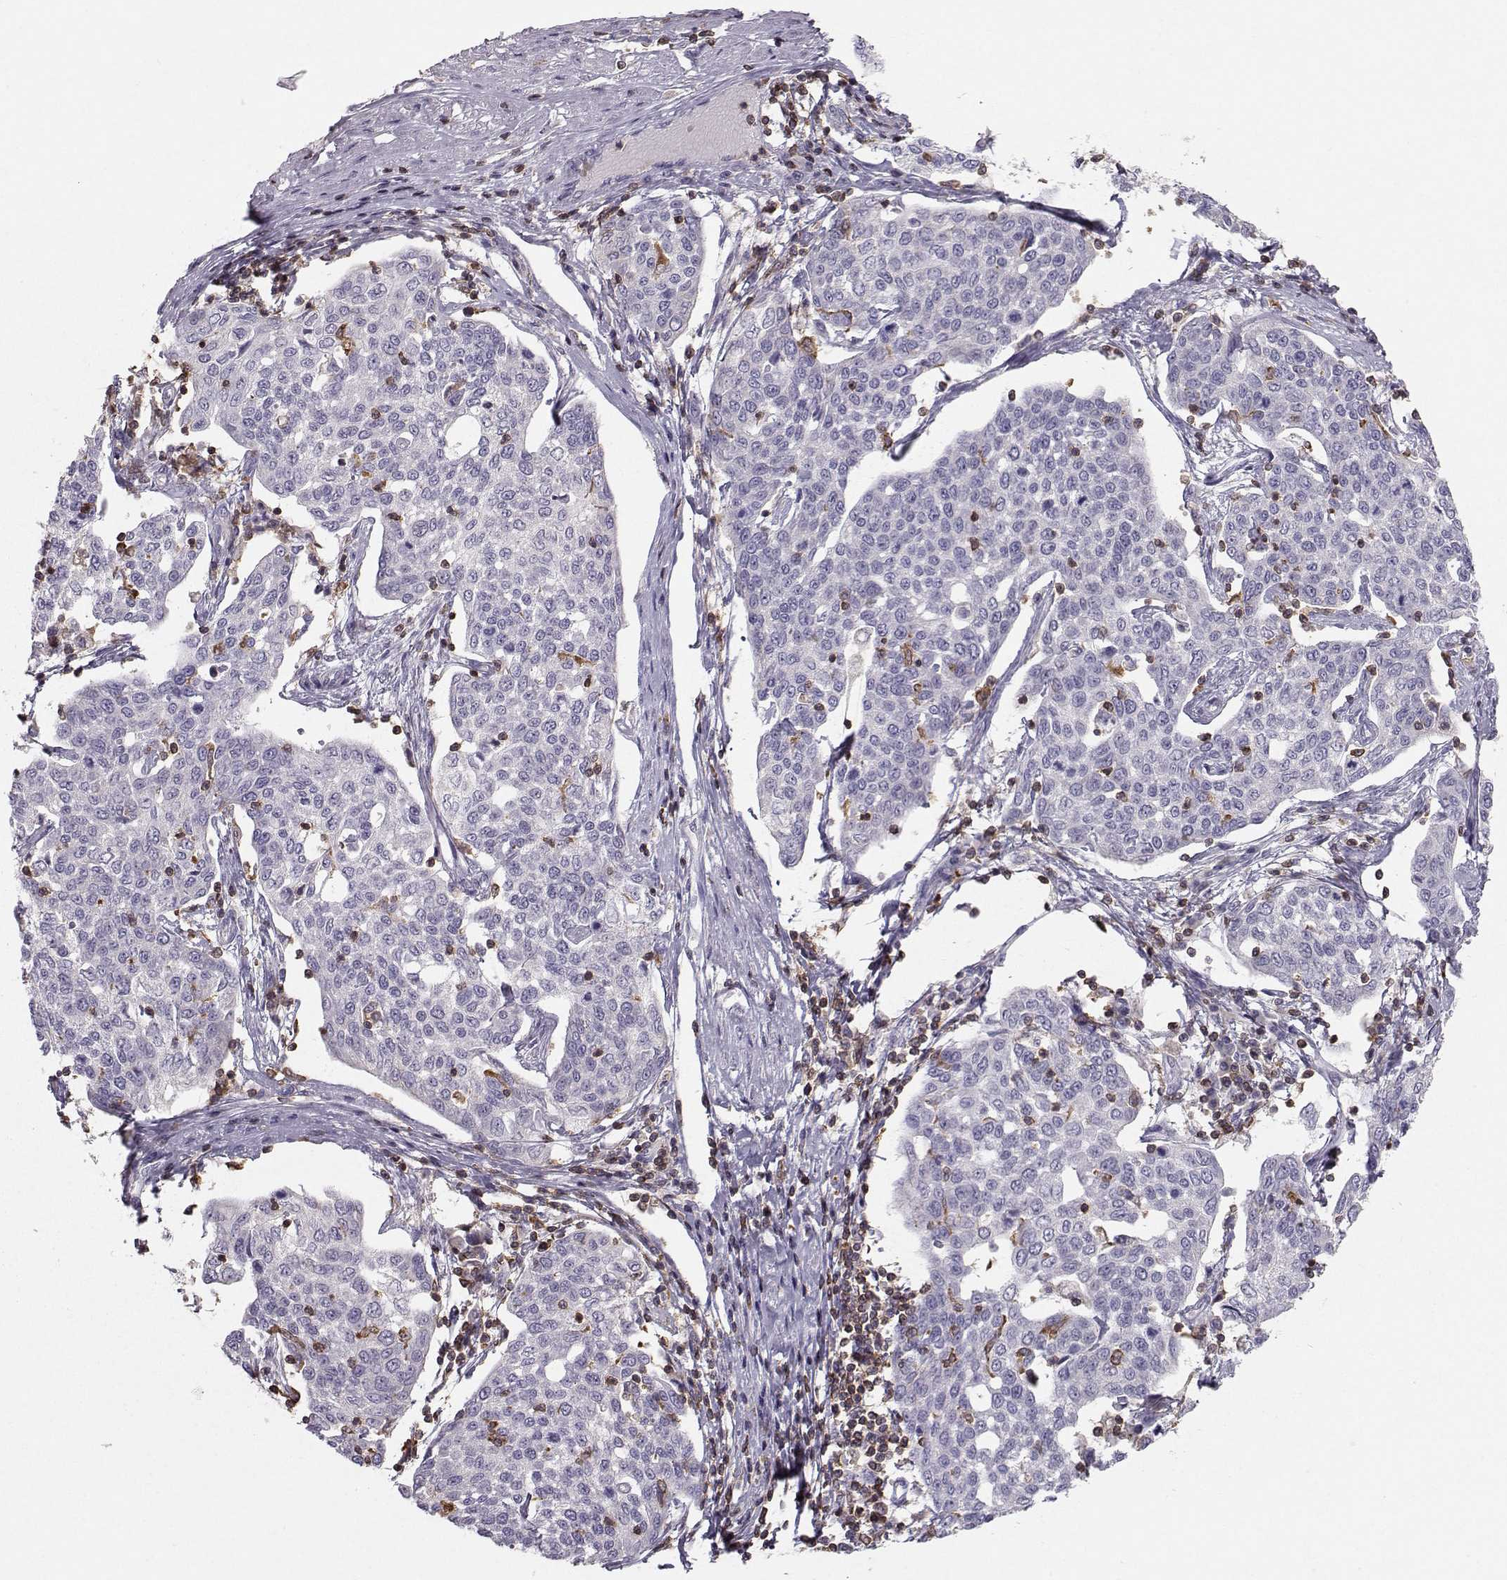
{"staining": {"intensity": "negative", "quantity": "none", "location": "none"}, "tissue": "cervical cancer", "cell_type": "Tumor cells", "image_type": "cancer", "snomed": [{"axis": "morphology", "description": "Squamous cell carcinoma, NOS"}, {"axis": "topography", "description": "Cervix"}], "caption": "Immunohistochemistry of human cervical cancer shows no staining in tumor cells.", "gene": "ZBTB32", "patient": {"sex": "female", "age": 34}}